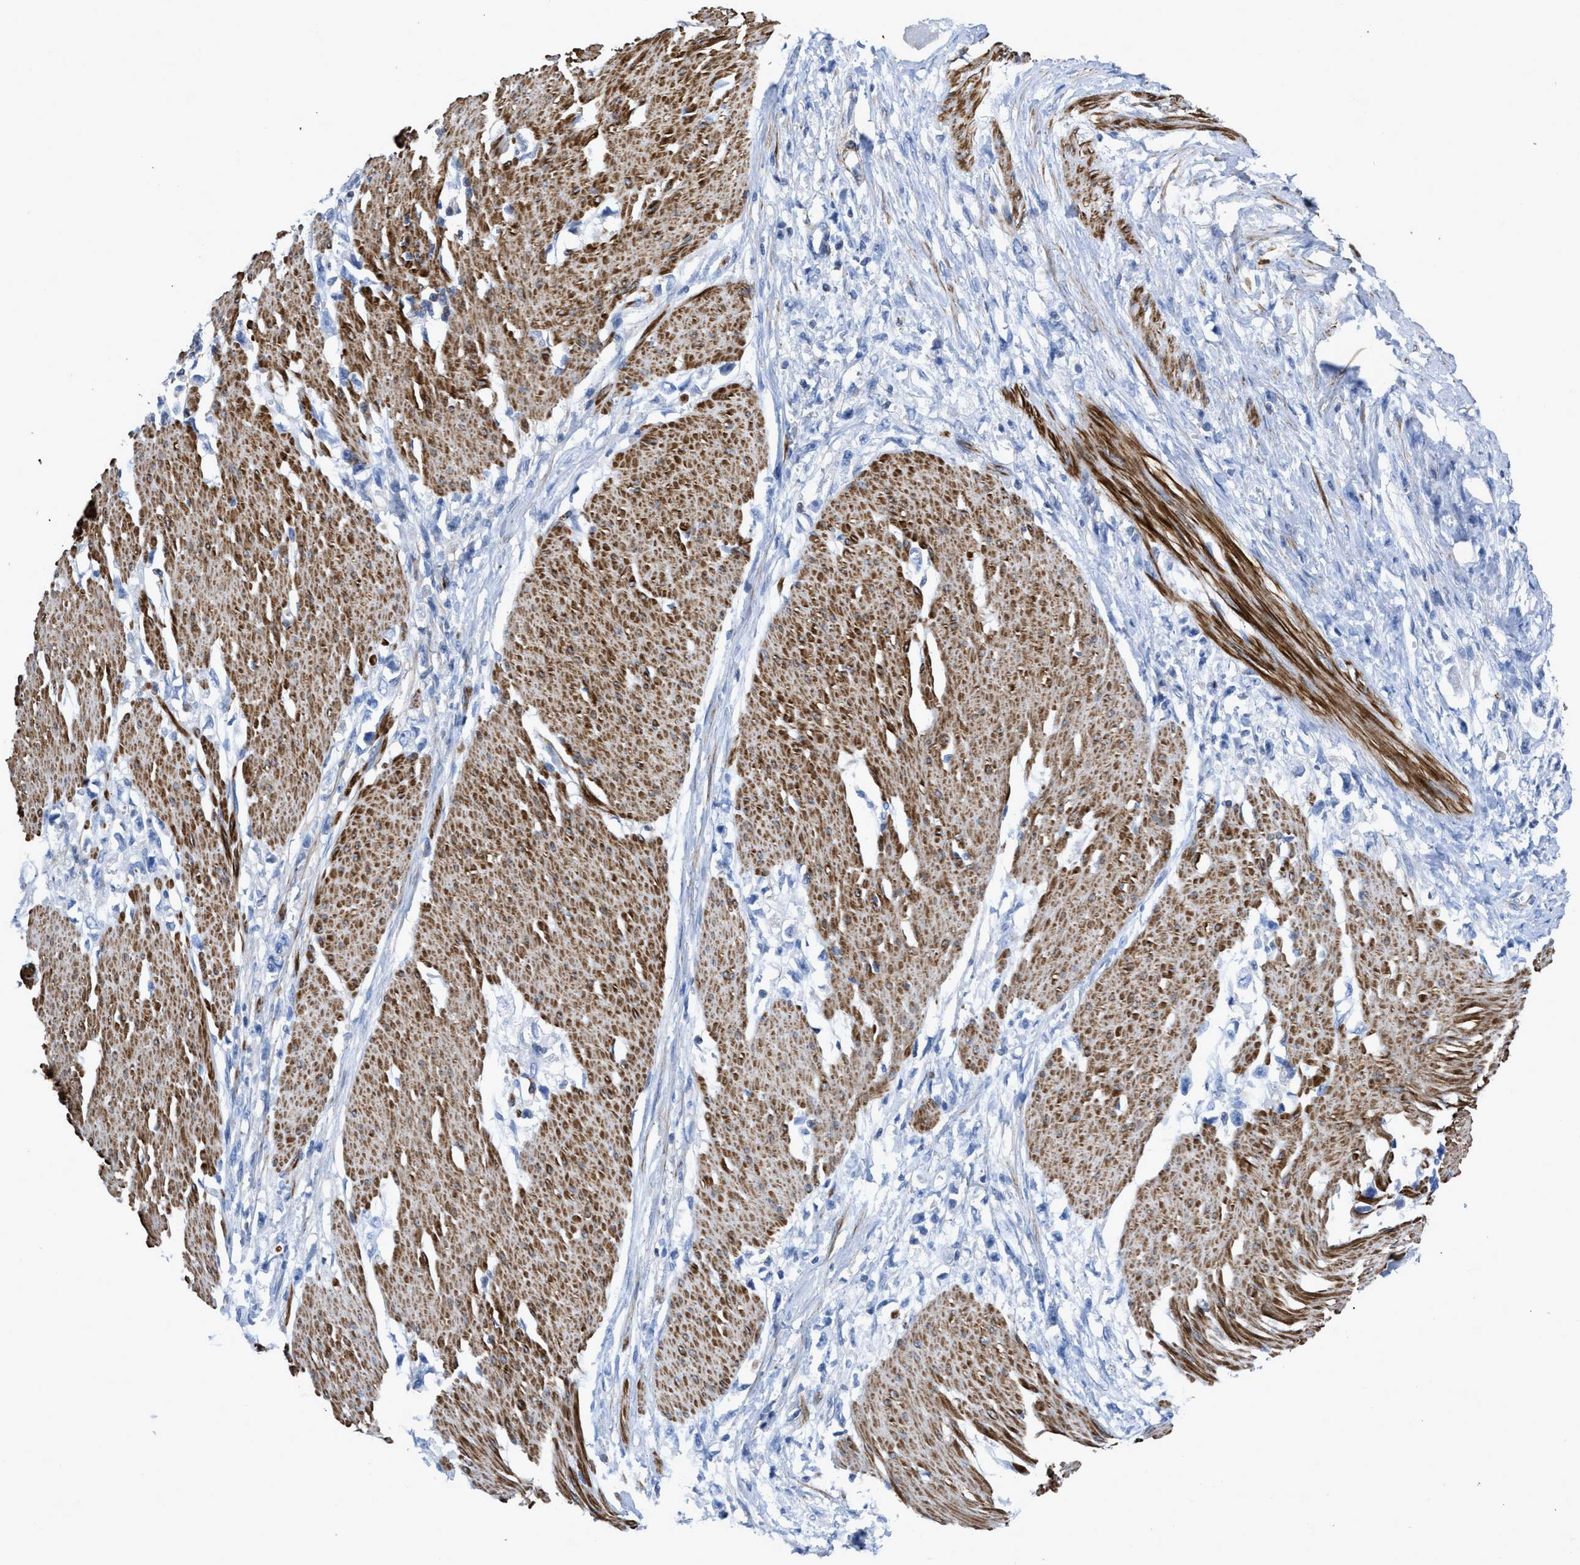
{"staining": {"intensity": "negative", "quantity": "none", "location": "none"}, "tissue": "stomach cancer", "cell_type": "Tumor cells", "image_type": "cancer", "snomed": [{"axis": "morphology", "description": "Adenocarcinoma, NOS"}, {"axis": "topography", "description": "Stomach"}], "caption": "An immunohistochemistry image of stomach adenocarcinoma is shown. There is no staining in tumor cells of stomach adenocarcinoma. (Immunohistochemistry, brightfield microscopy, high magnification).", "gene": "PRMT2", "patient": {"sex": "female", "age": 59}}